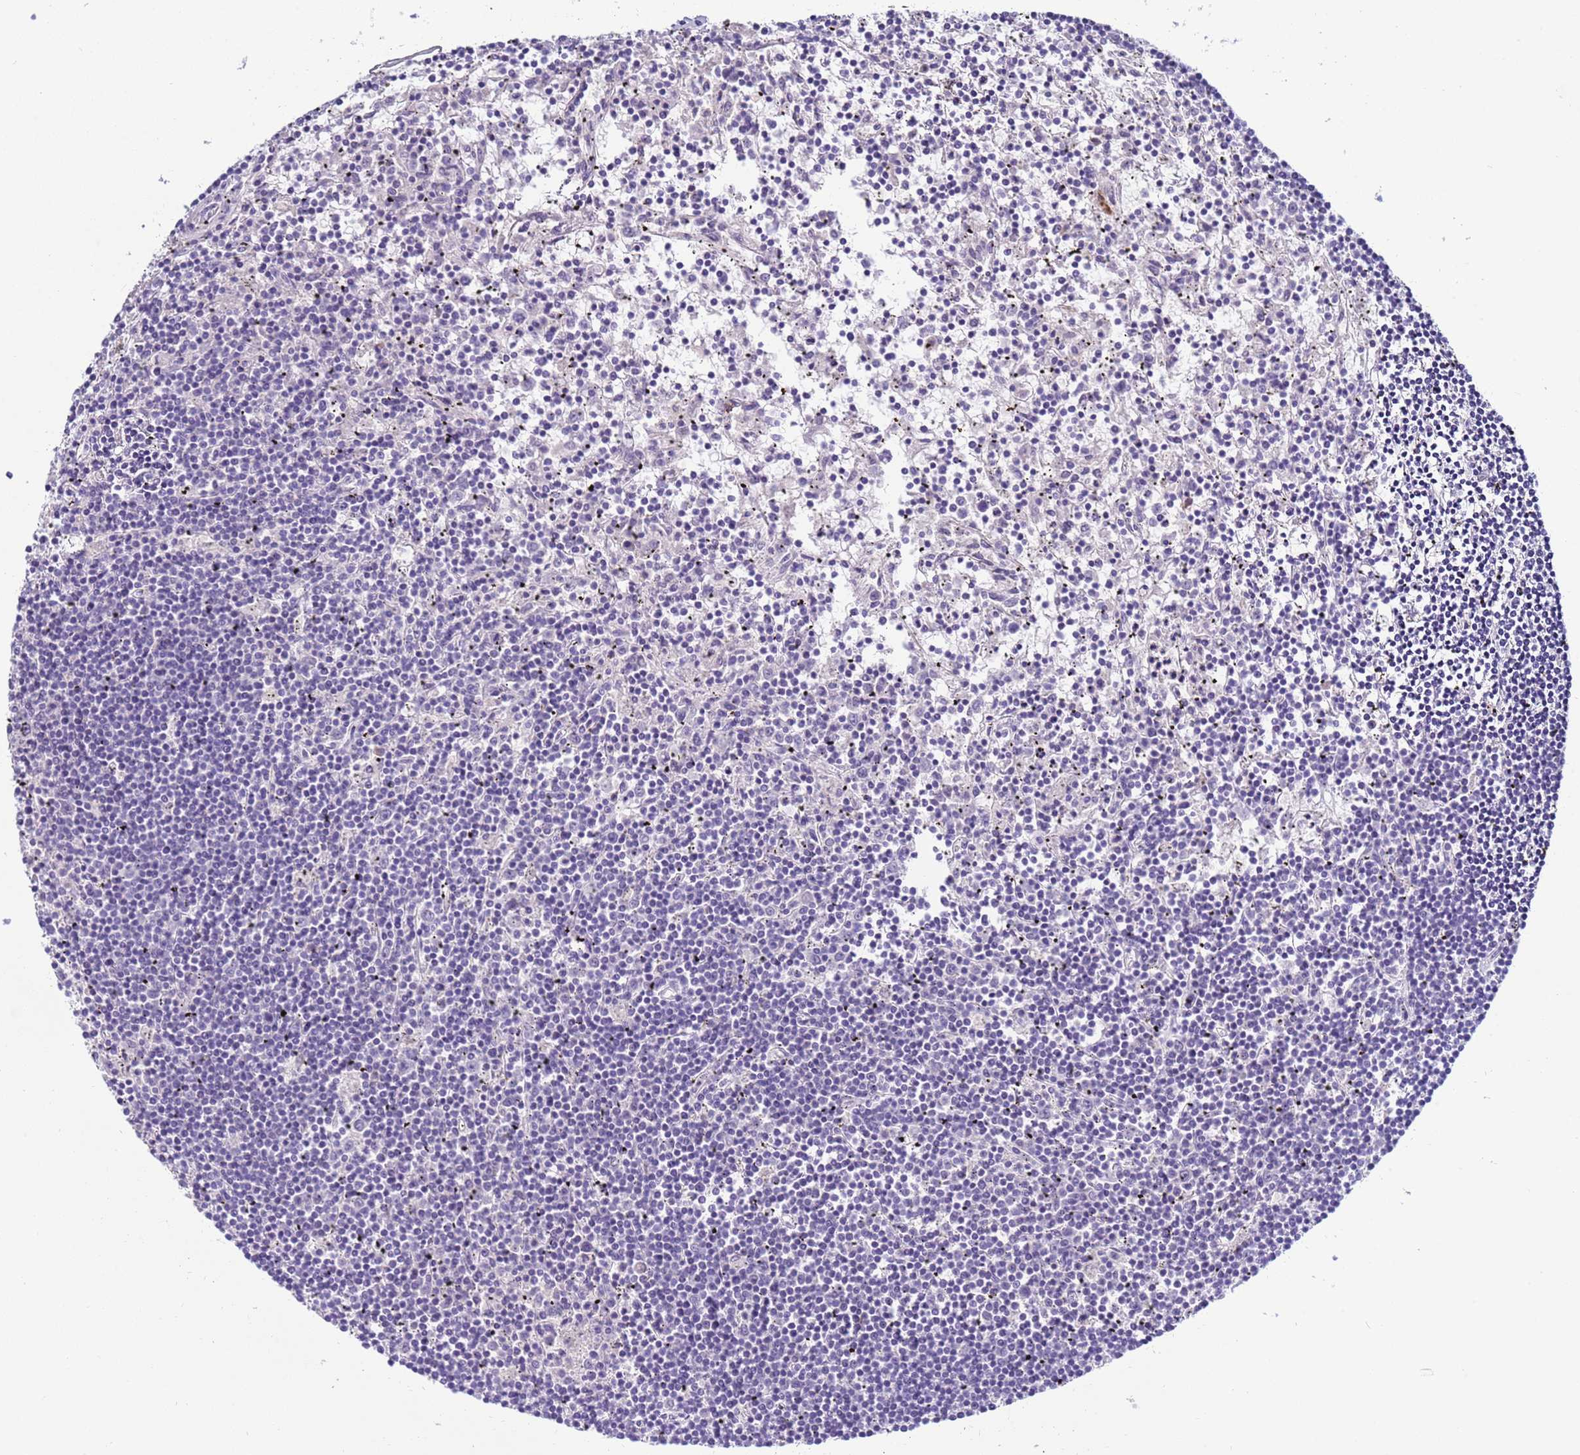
{"staining": {"intensity": "negative", "quantity": "none", "location": "none"}, "tissue": "lymphoma", "cell_type": "Tumor cells", "image_type": "cancer", "snomed": [{"axis": "morphology", "description": "Malignant lymphoma, non-Hodgkin's type, Low grade"}, {"axis": "topography", "description": "Spleen"}], "caption": "Histopathology image shows no significant protein expression in tumor cells of low-grade malignant lymphoma, non-Hodgkin's type.", "gene": "TRIM51", "patient": {"sex": "male", "age": 76}}